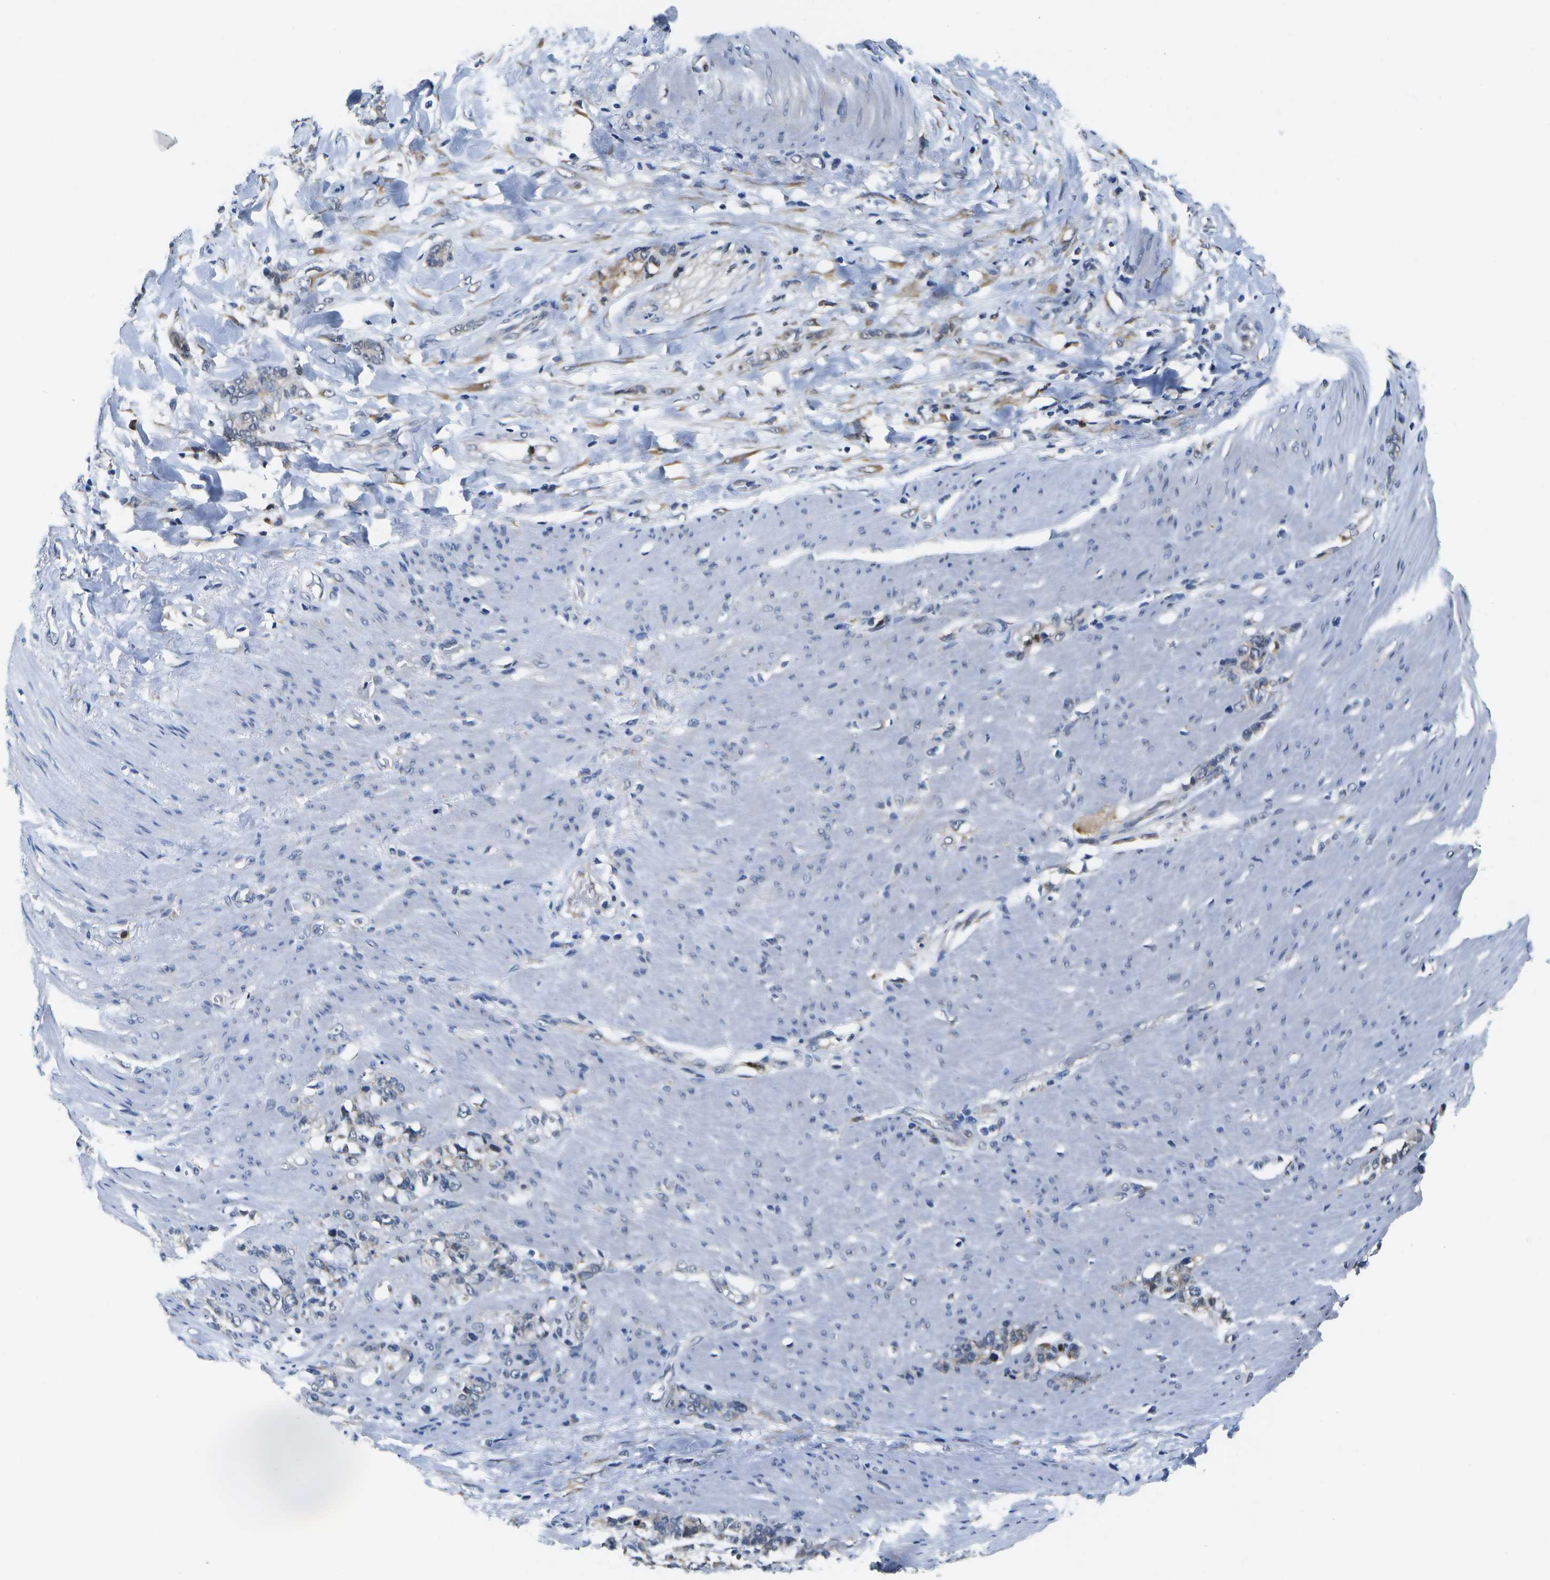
{"staining": {"intensity": "weak", "quantity": "<25%", "location": "cytoplasmic/membranous"}, "tissue": "stomach cancer", "cell_type": "Tumor cells", "image_type": "cancer", "snomed": [{"axis": "morphology", "description": "Adenocarcinoma, NOS"}, {"axis": "topography", "description": "Stomach, lower"}], "caption": "This is a photomicrograph of immunohistochemistry staining of stomach cancer (adenocarcinoma), which shows no positivity in tumor cells. (Stains: DAB (3,3'-diaminobenzidine) IHC with hematoxylin counter stain, Microscopy: brightfield microscopy at high magnification).", "gene": "DSE", "patient": {"sex": "male", "age": 88}}